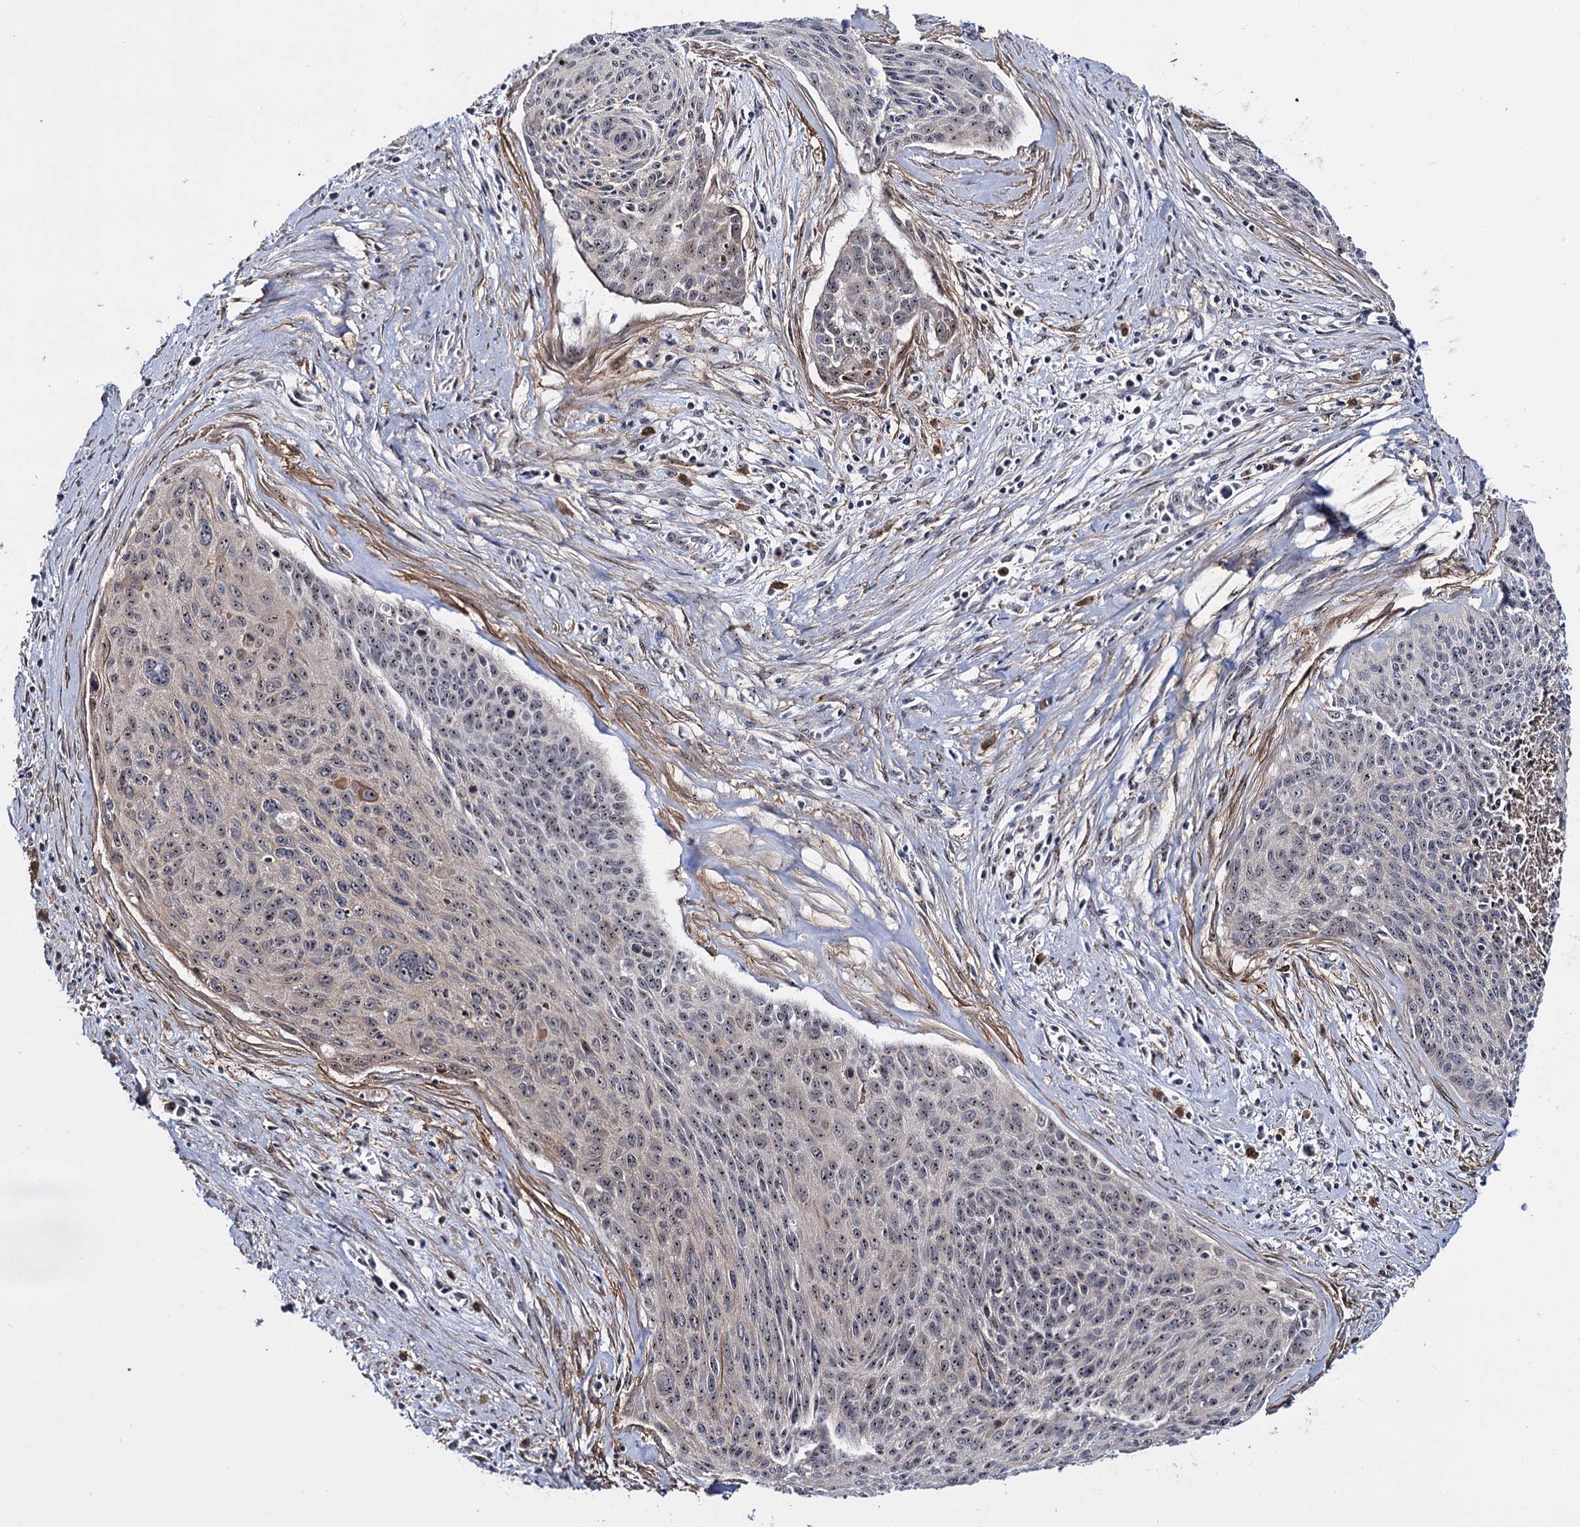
{"staining": {"intensity": "weak", "quantity": "<25%", "location": "nuclear"}, "tissue": "cervical cancer", "cell_type": "Tumor cells", "image_type": "cancer", "snomed": [{"axis": "morphology", "description": "Squamous cell carcinoma, NOS"}, {"axis": "topography", "description": "Cervix"}], "caption": "This is an IHC image of cervical squamous cell carcinoma. There is no positivity in tumor cells.", "gene": "SUPT20H", "patient": {"sex": "female", "age": 55}}